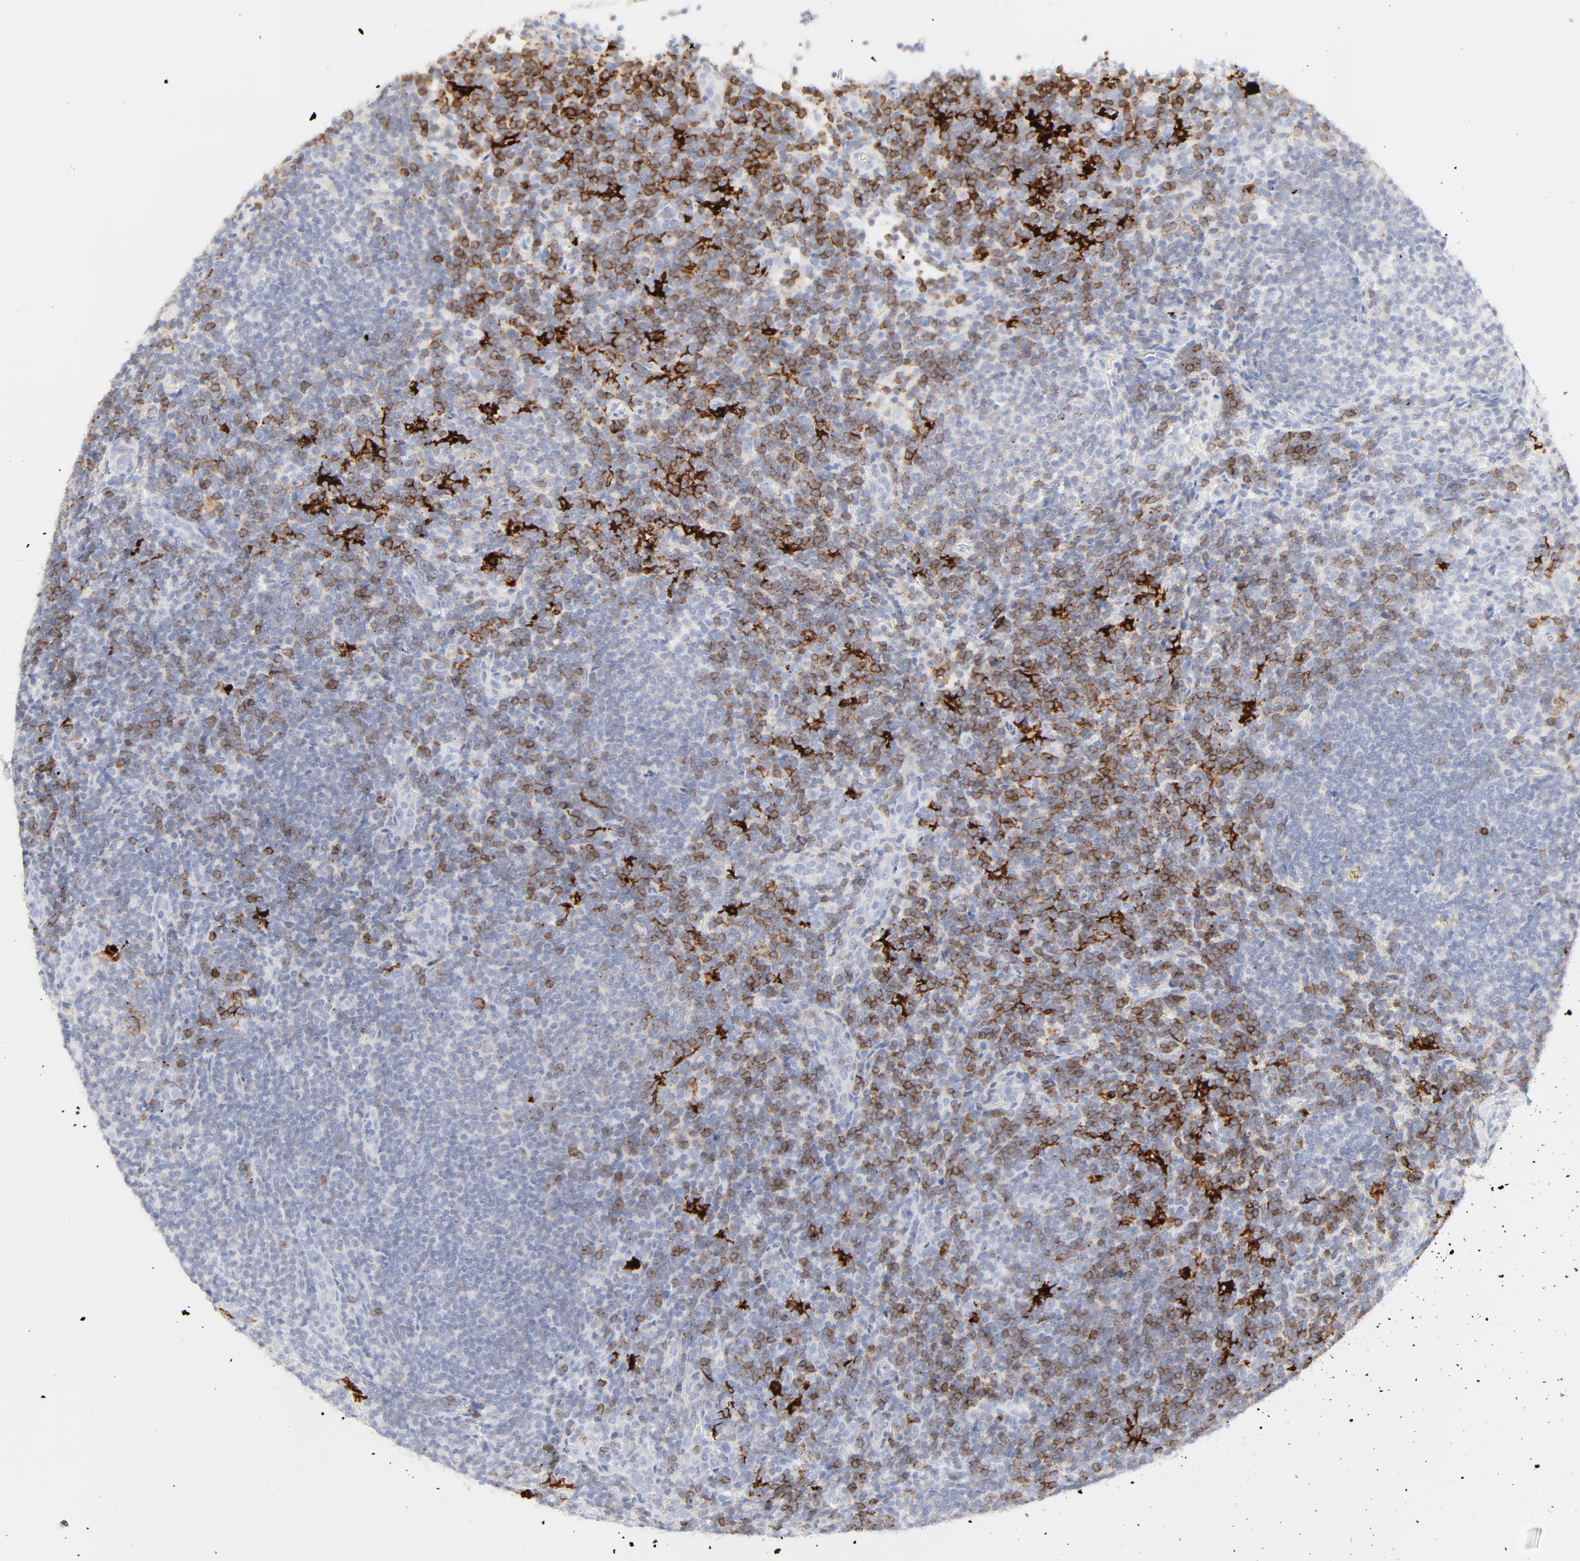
{"staining": {"intensity": "strong", "quantity": "25%-75%", "location": "cytoplasmic/membranous"}, "tissue": "lymphoma", "cell_type": "Tumor cells", "image_type": "cancer", "snomed": [{"axis": "morphology", "description": "Malignant lymphoma, non-Hodgkin's type, Low grade"}, {"axis": "topography", "description": "Lymph node"}], "caption": "A brown stain highlights strong cytoplasmic/membranous expression of a protein in human low-grade malignant lymphoma, non-Hodgkin's type tumor cells.", "gene": "CCR7", "patient": {"sex": "female", "age": 76}}